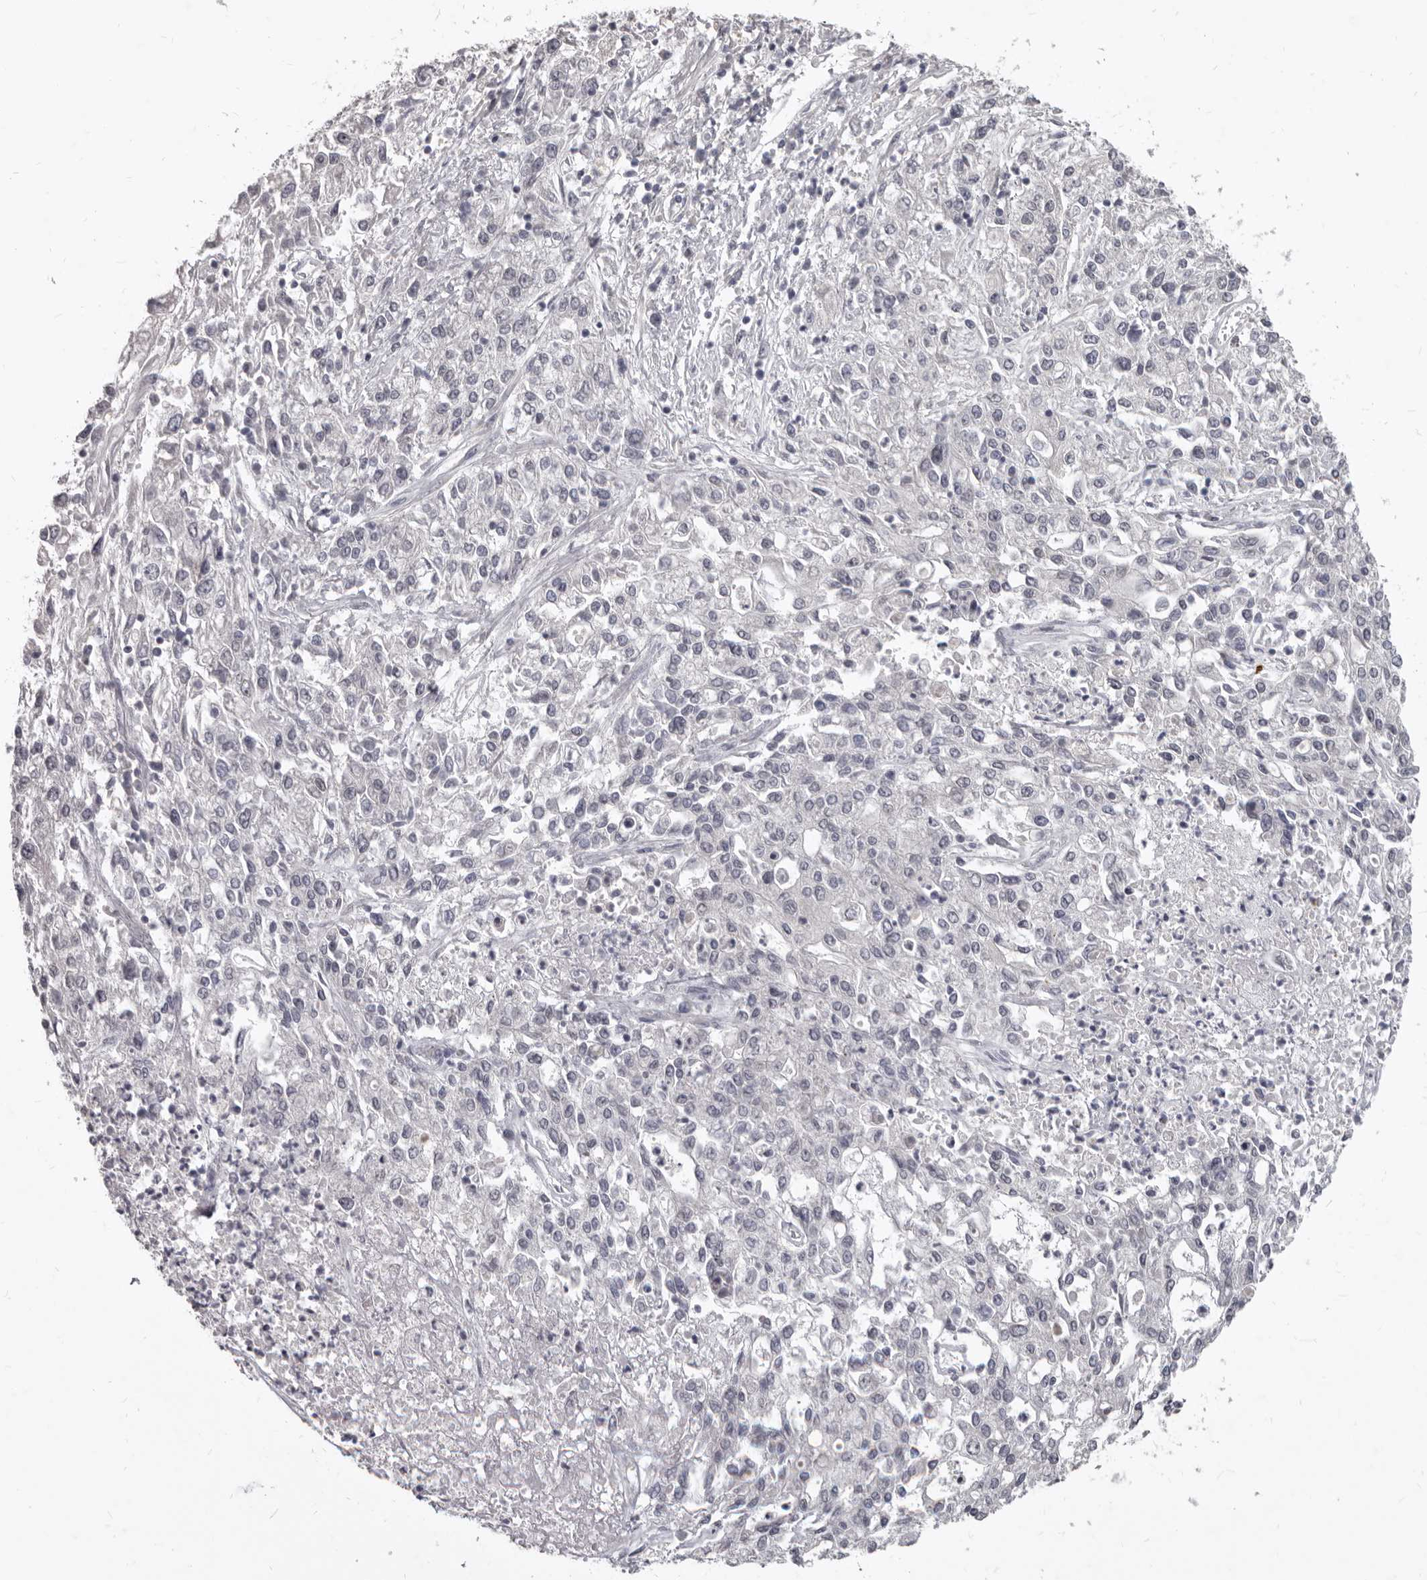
{"staining": {"intensity": "negative", "quantity": "none", "location": "none"}, "tissue": "endometrial cancer", "cell_type": "Tumor cells", "image_type": "cancer", "snomed": [{"axis": "morphology", "description": "Adenocarcinoma, NOS"}, {"axis": "topography", "description": "Endometrium"}], "caption": "A histopathology image of human endometrial cancer is negative for staining in tumor cells.", "gene": "SULT1E1", "patient": {"sex": "female", "age": 49}}